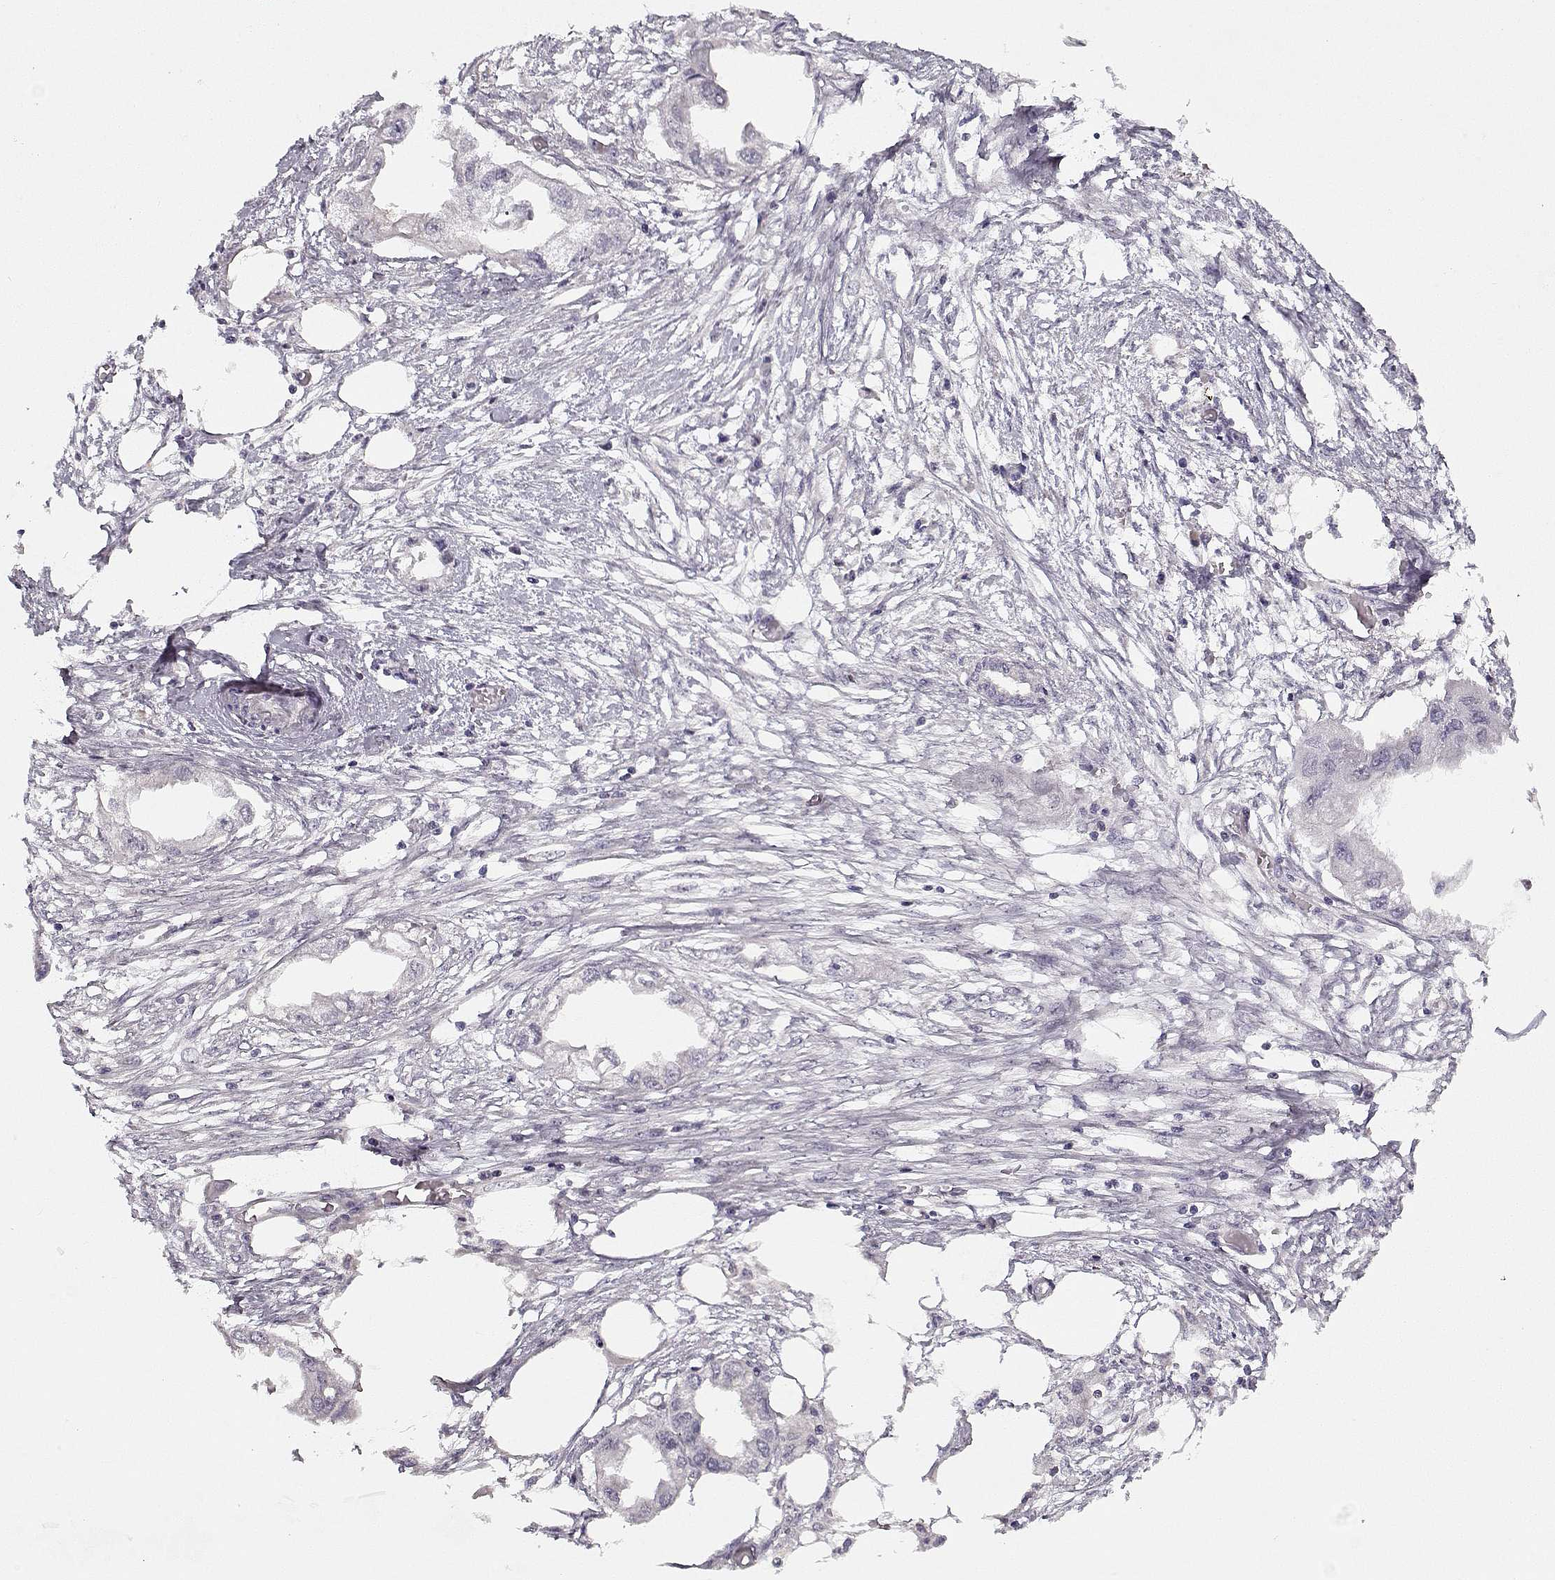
{"staining": {"intensity": "negative", "quantity": "none", "location": "none"}, "tissue": "endometrial cancer", "cell_type": "Tumor cells", "image_type": "cancer", "snomed": [{"axis": "morphology", "description": "Adenocarcinoma, NOS"}, {"axis": "morphology", "description": "Adenocarcinoma, metastatic, NOS"}, {"axis": "topography", "description": "Adipose tissue"}, {"axis": "topography", "description": "Endometrium"}], "caption": "Protein analysis of endometrial adenocarcinoma shows no significant staining in tumor cells.", "gene": "TESPA1", "patient": {"sex": "female", "age": 67}}